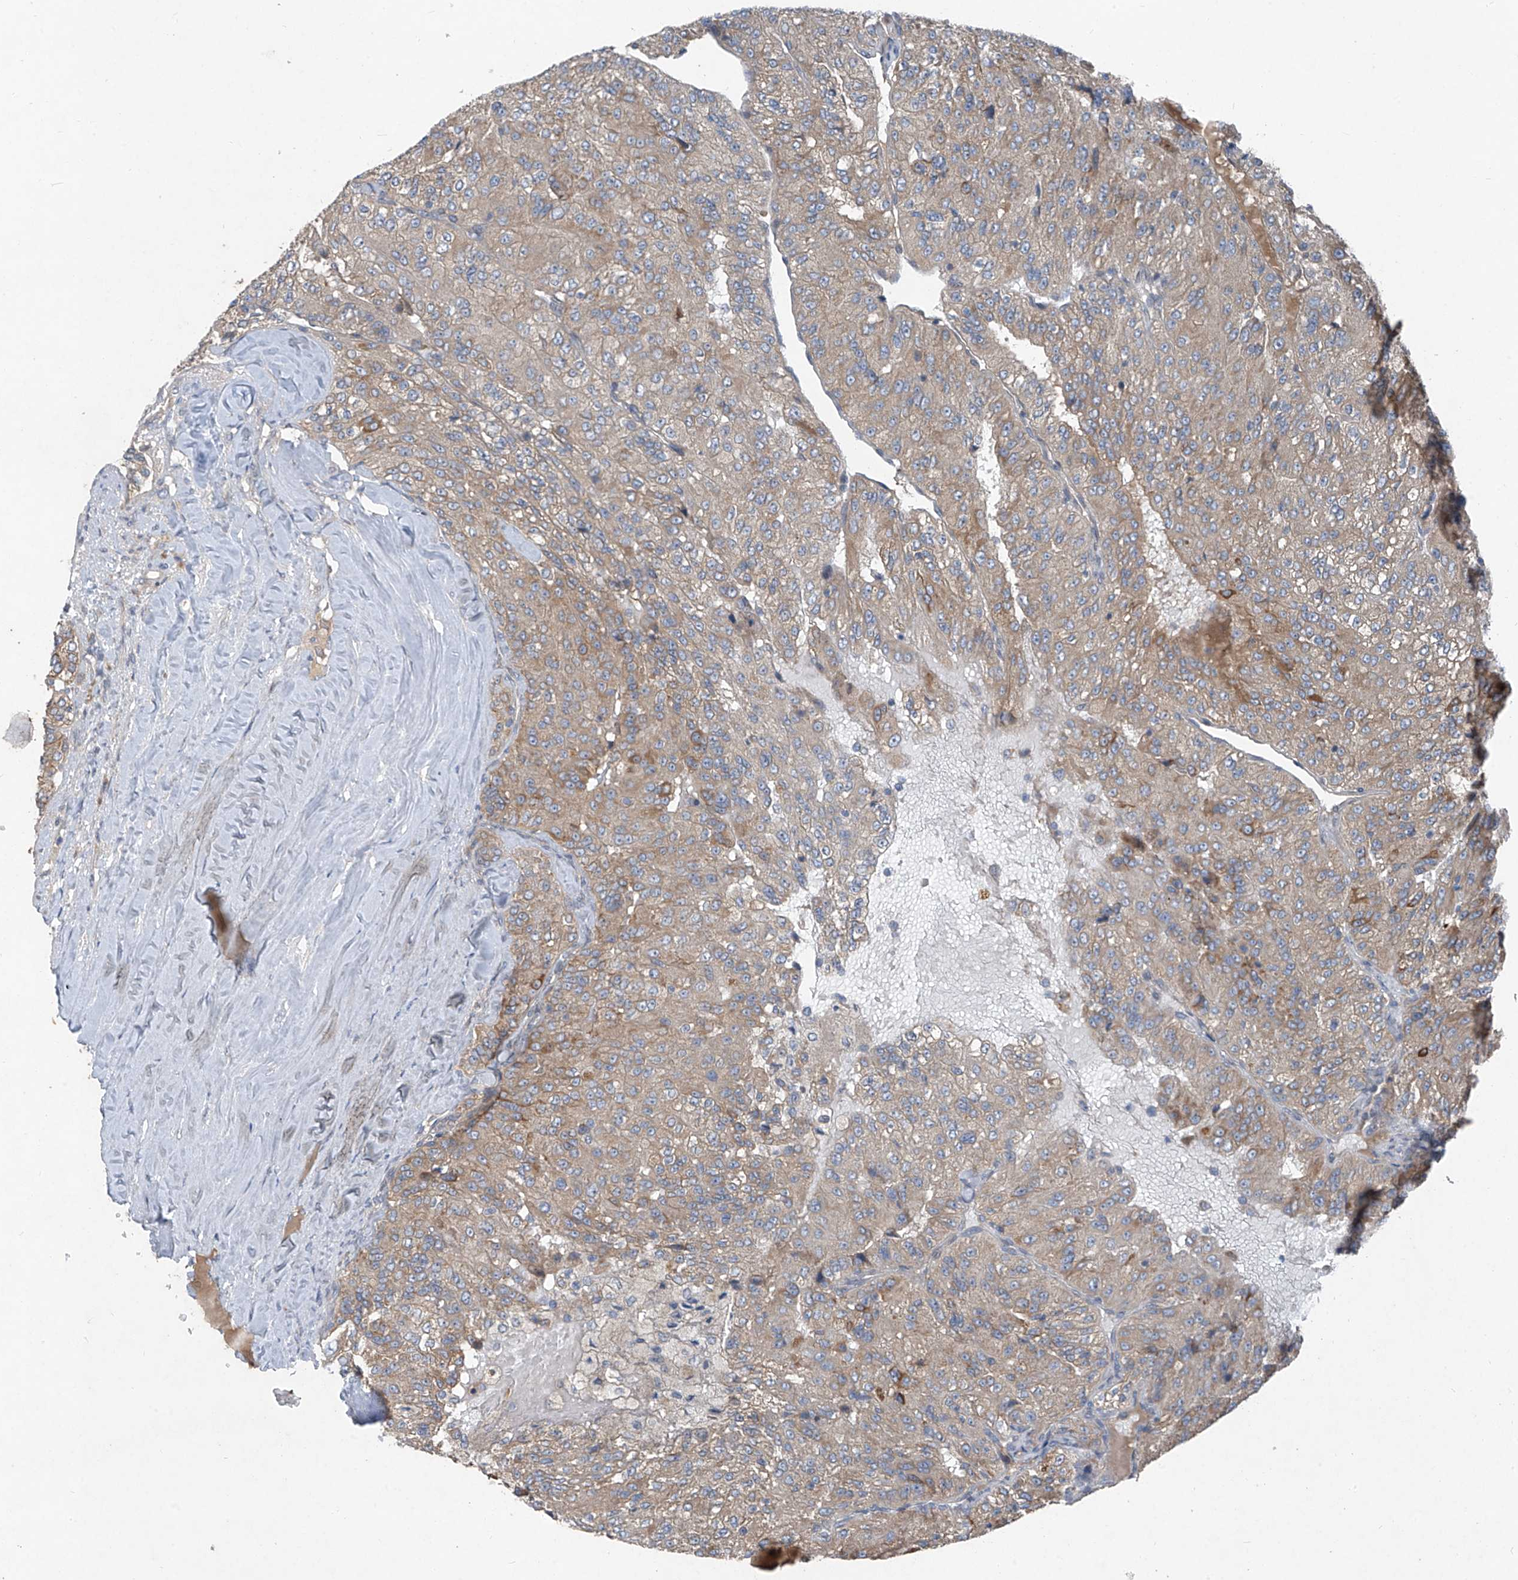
{"staining": {"intensity": "weak", "quantity": "25%-75%", "location": "cytoplasmic/membranous"}, "tissue": "renal cancer", "cell_type": "Tumor cells", "image_type": "cancer", "snomed": [{"axis": "morphology", "description": "Adenocarcinoma, NOS"}, {"axis": "topography", "description": "Kidney"}], "caption": "Protein staining exhibits weak cytoplasmic/membranous expression in approximately 25%-75% of tumor cells in renal cancer.", "gene": "FOXRED2", "patient": {"sex": "female", "age": 63}}